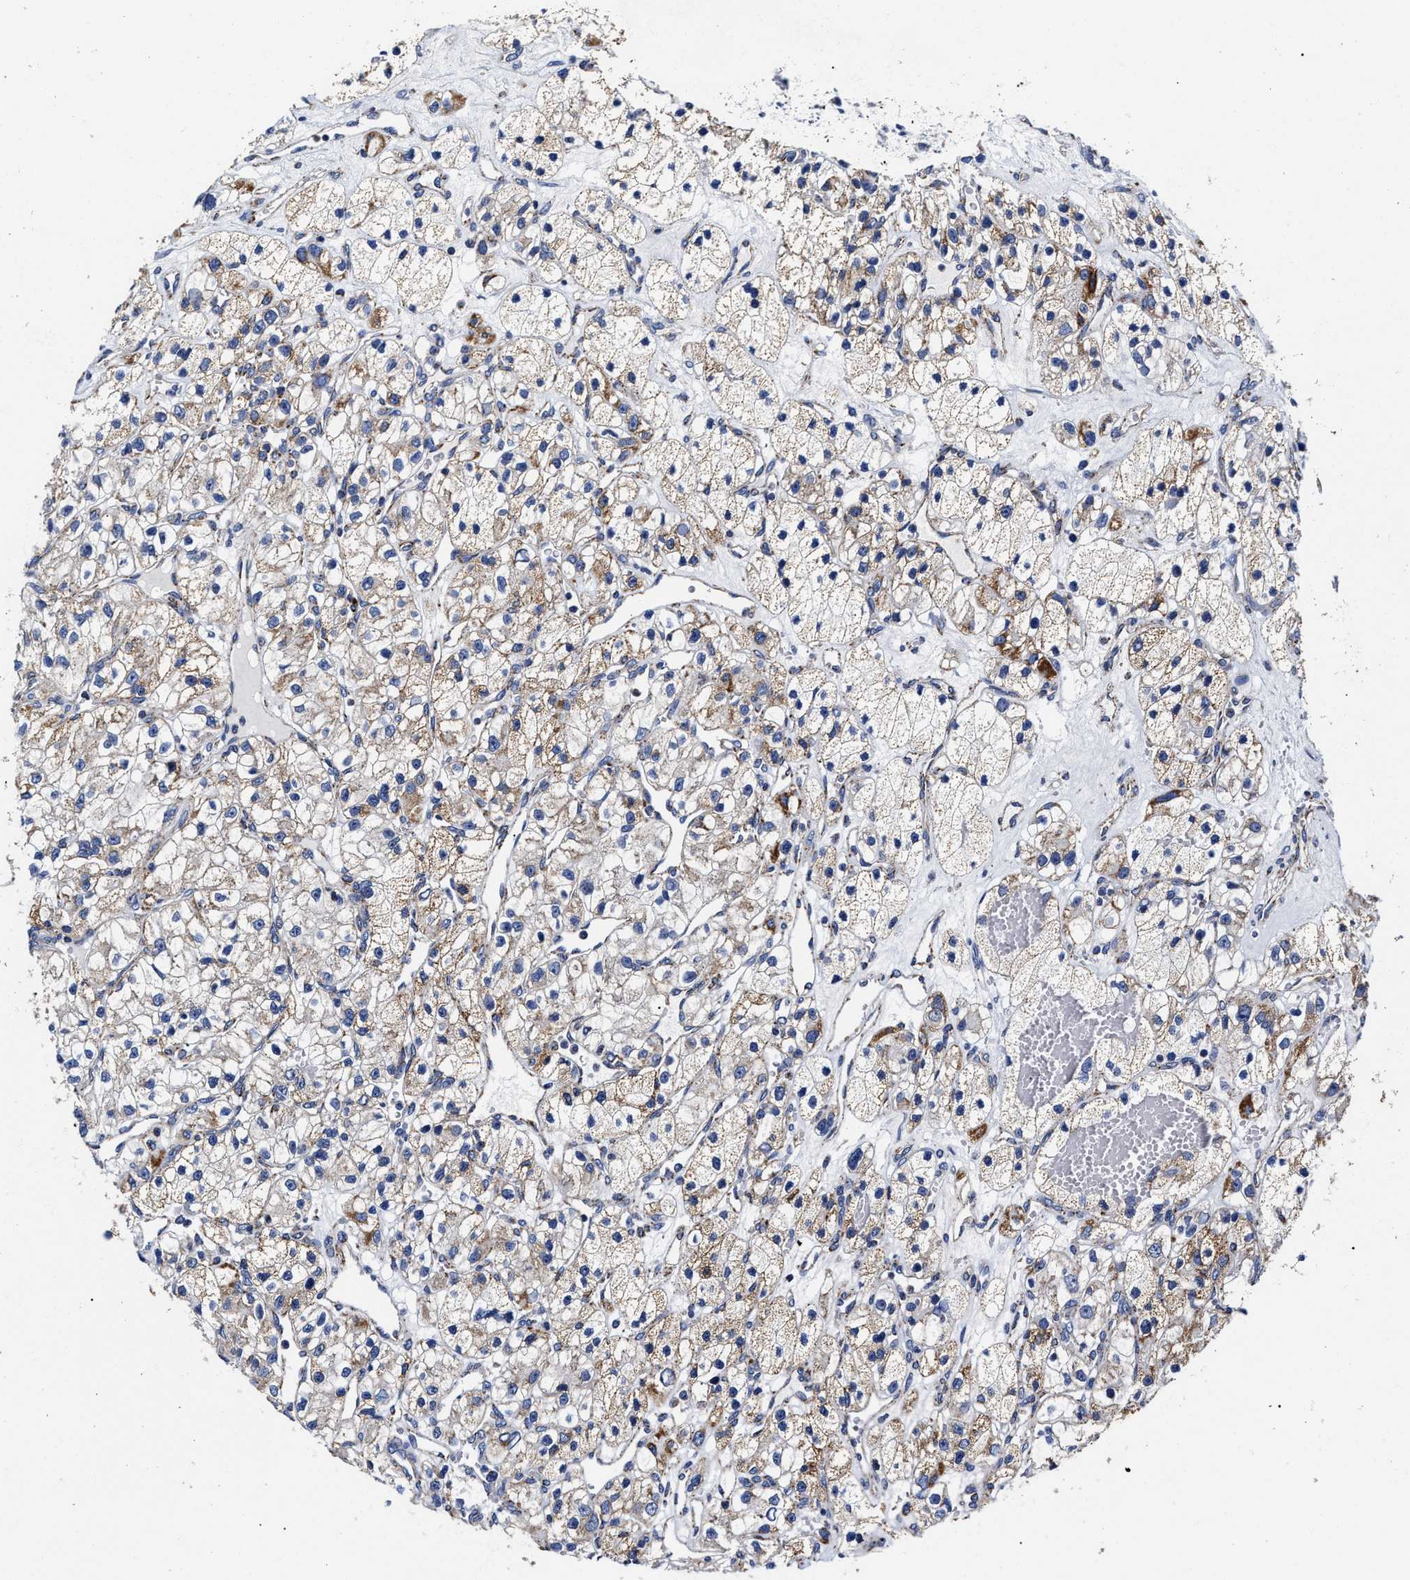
{"staining": {"intensity": "weak", "quantity": "25%-75%", "location": "cytoplasmic/membranous"}, "tissue": "renal cancer", "cell_type": "Tumor cells", "image_type": "cancer", "snomed": [{"axis": "morphology", "description": "Adenocarcinoma, NOS"}, {"axis": "topography", "description": "Kidney"}], "caption": "Immunohistochemistry (IHC) image of neoplastic tissue: human renal adenocarcinoma stained using IHC displays low levels of weak protein expression localized specifically in the cytoplasmic/membranous of tumor cells, appearing as a cytoplasmic/membranous brown color.", "gene": "HINT2", "patient": {"sex": "female", "age": 57}}